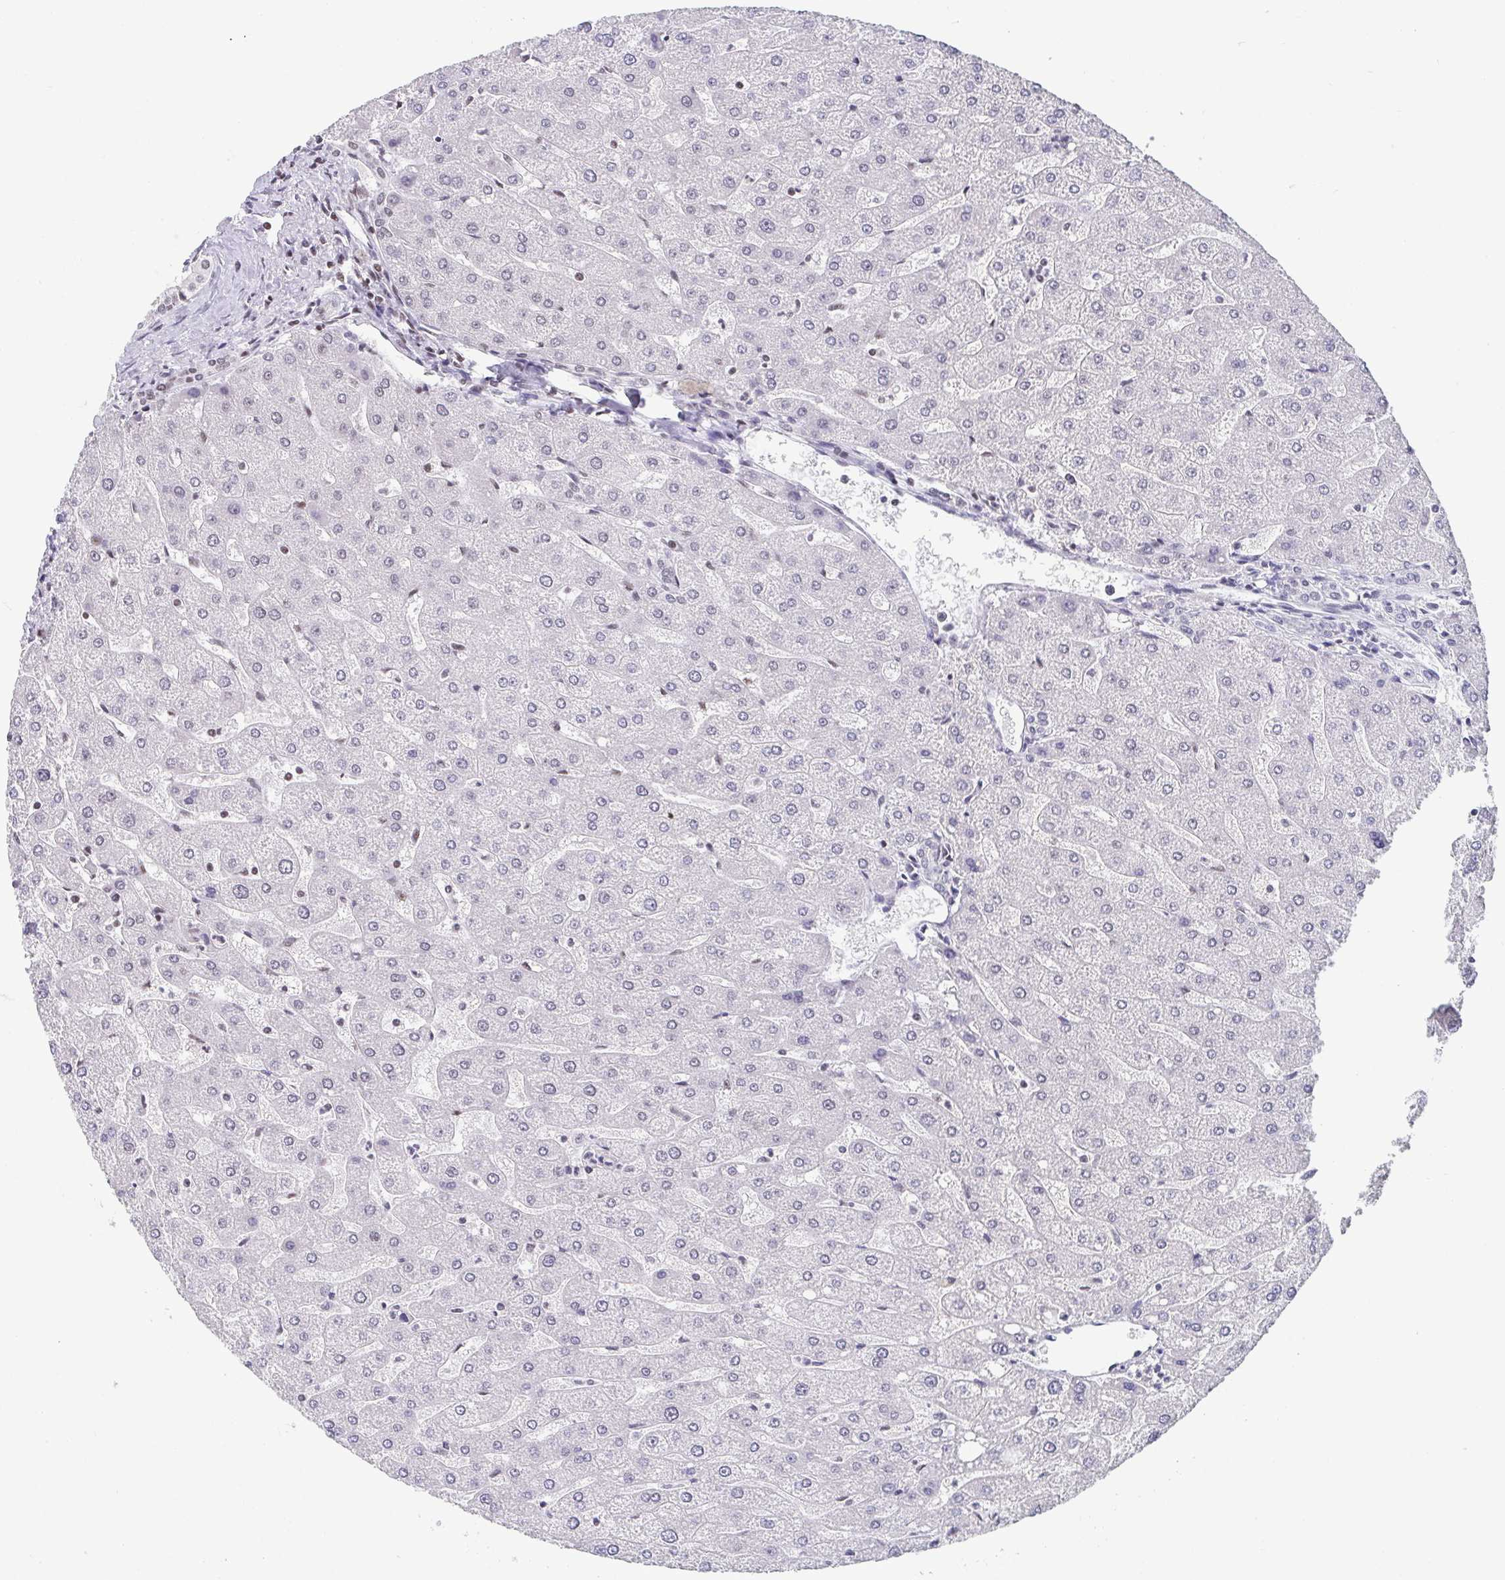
{"staining": {"intensity": "weak", "quantity": "25%-75%", "location": "nuclear"}, "tissue": "liver", "cell_type": "Cholangiocytes", "image_type": "normal", "snomed": [{"axis": "morphology", "description": "Normal tissue, NOS"}, {"axis": "topography", "description": "Liver"}], "caption": "This photomicrograph displays immunohistochemistry (IHC) staining of unremarkable human liver, with low weak nuclear staining in about 25%-75% of cholangiocytes.", "gene": "CTCF", "patient": {"sex": "male", "age": 67}}